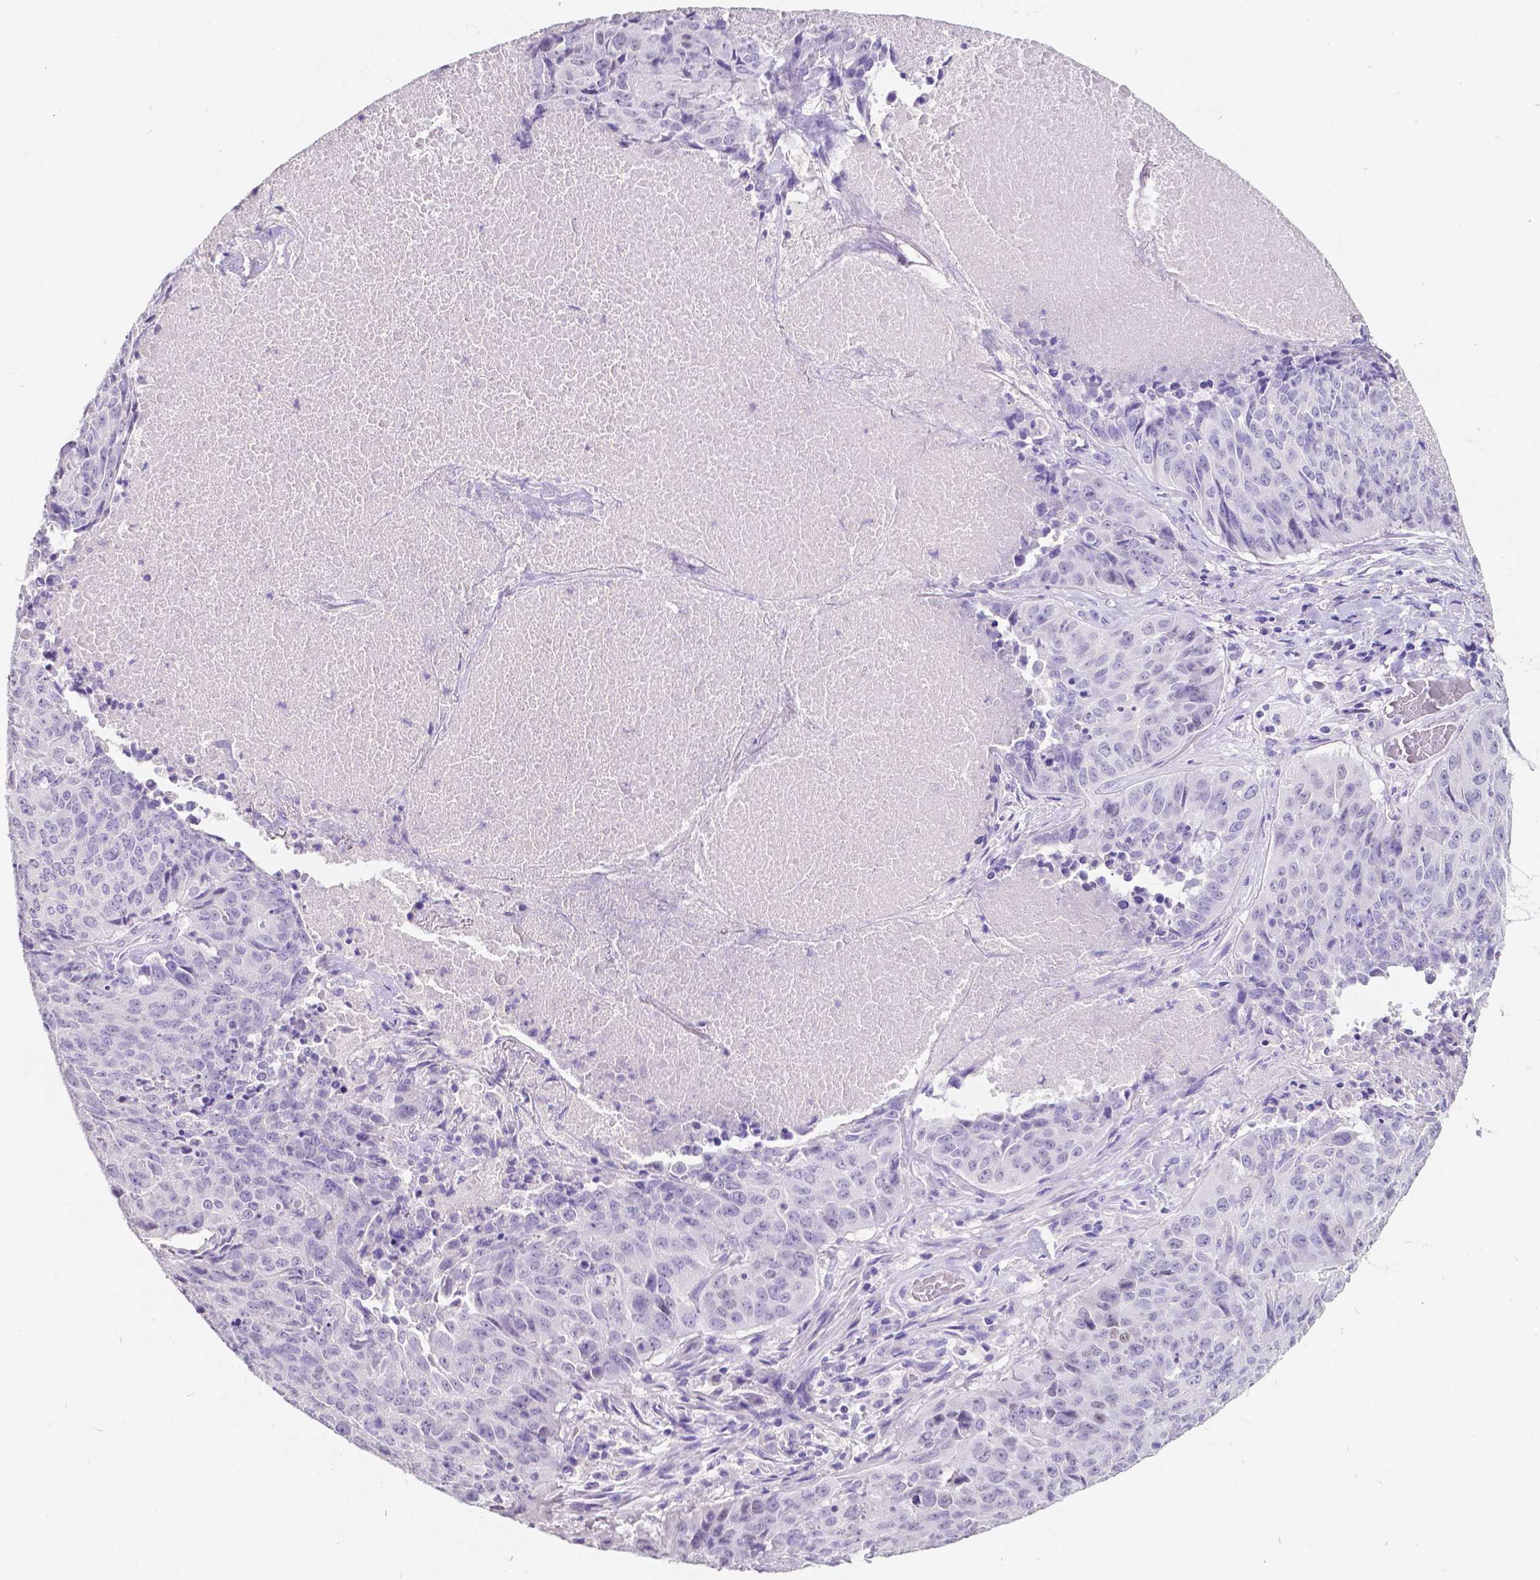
{"staining": {"intensity": "negative", "quantity": "none", "location": "none"}, "tissue": "lung cancer", "cell_type": "Tumor cells", "image_type": "cancer", "snomed": [{"axis": "morphology", "description": "Normal tissue, NOS"}, {"axis": "morphology", "description": "Squamous cell carcinoma, NOS"}, {"axis": "topography", "description": "Bronchus"}, {"axis": "topography", "description": "Lung"}], "caption": "This is an immunohistochemistry micrograph of human squamous cell carcinoma (lung). There is no staining in tumor cells.", "gene": "SATB2", "patient": {"sex": "male", "age": 64}}